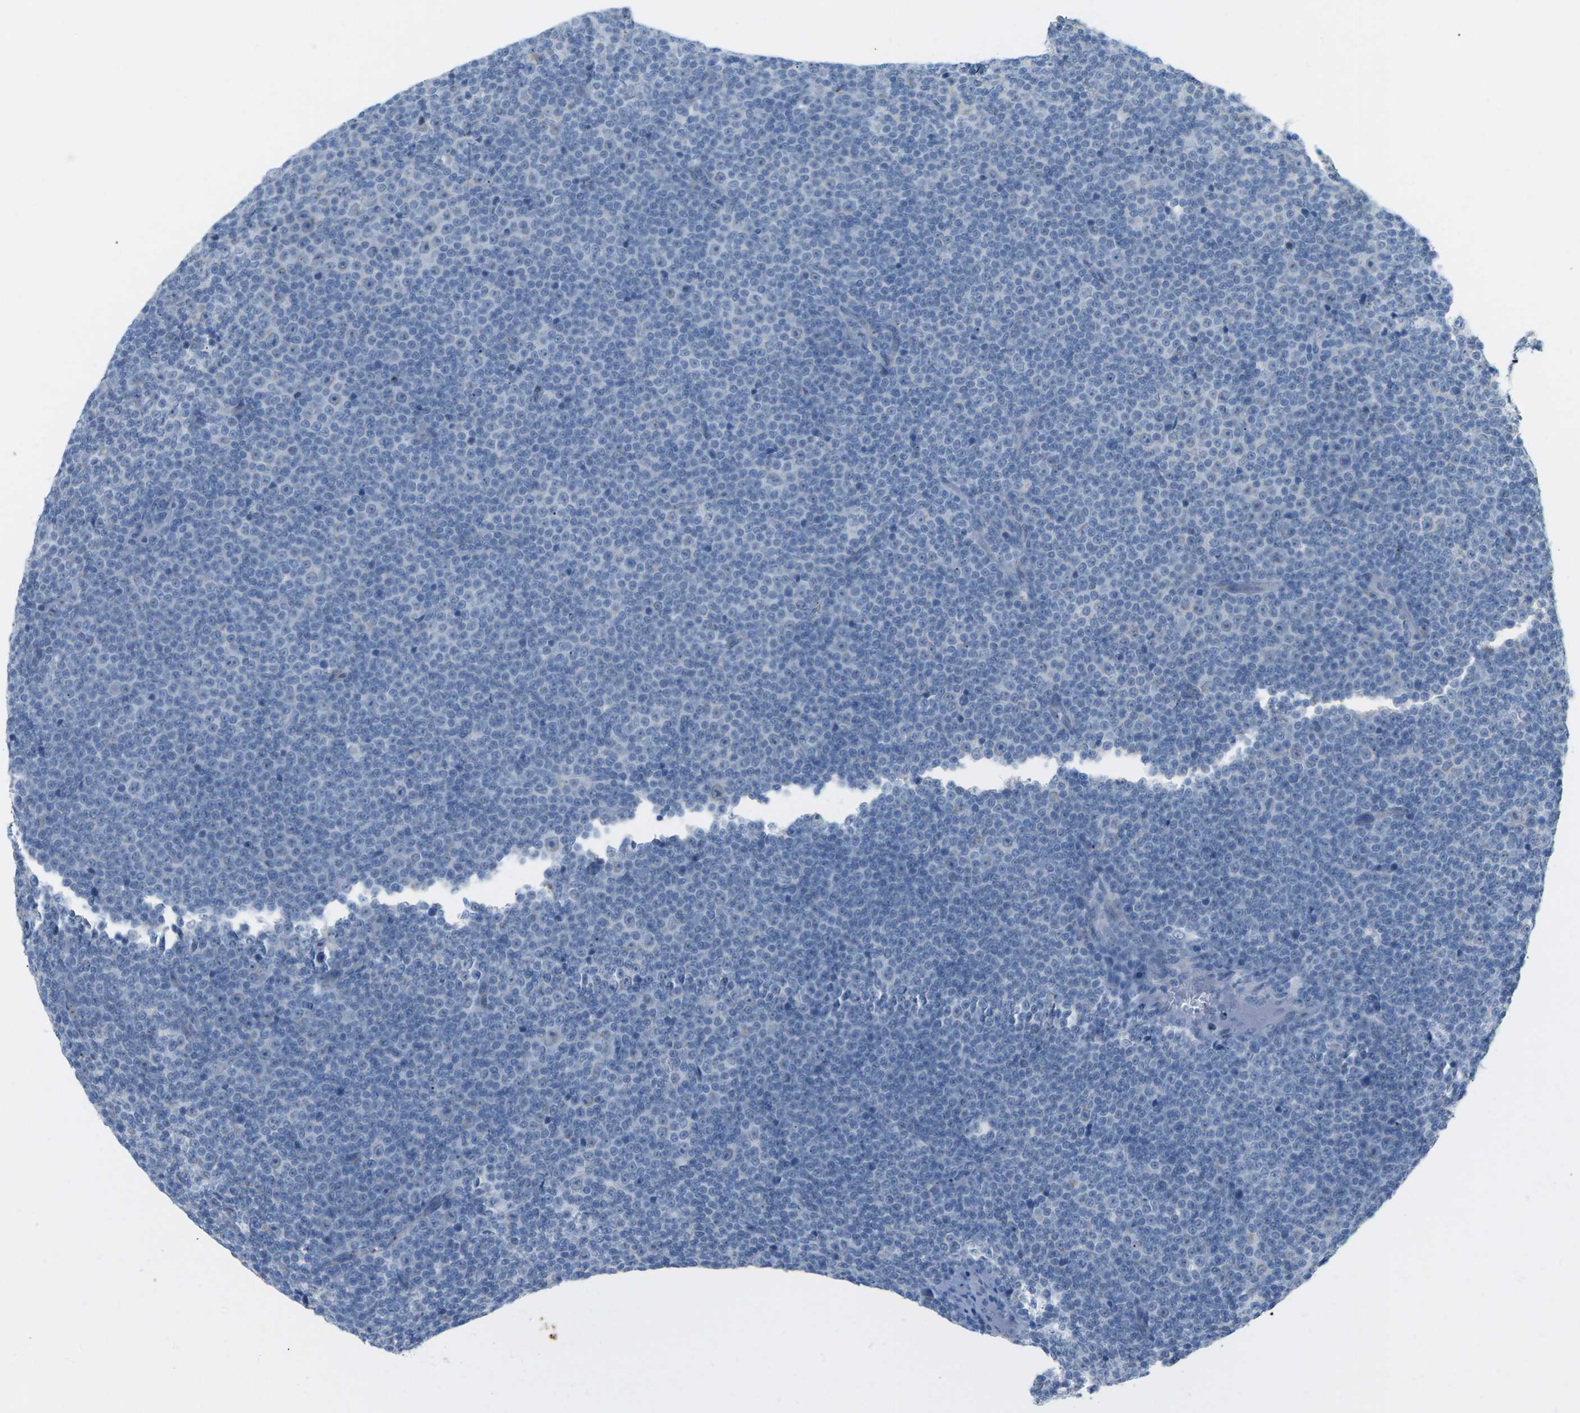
{"staining": {"intensity": "negative", "quantity": "none", "location": "none"}, "tissue": "lymphoma", "cell_type": "Tumor cells", "image_type": "cancer", "snomed": [{"axis": "morphology", "description": "Malignant lymphoma, non-Hodgkin's type, Low grade"}, {"axis": "topography", "description": "Lymph node"}], "caption": "The histopathology image reveals no significant expression in tumor cells of lymphoma.", "gene": "HLTF", "patient": {"sex": "female", "age": 67}}